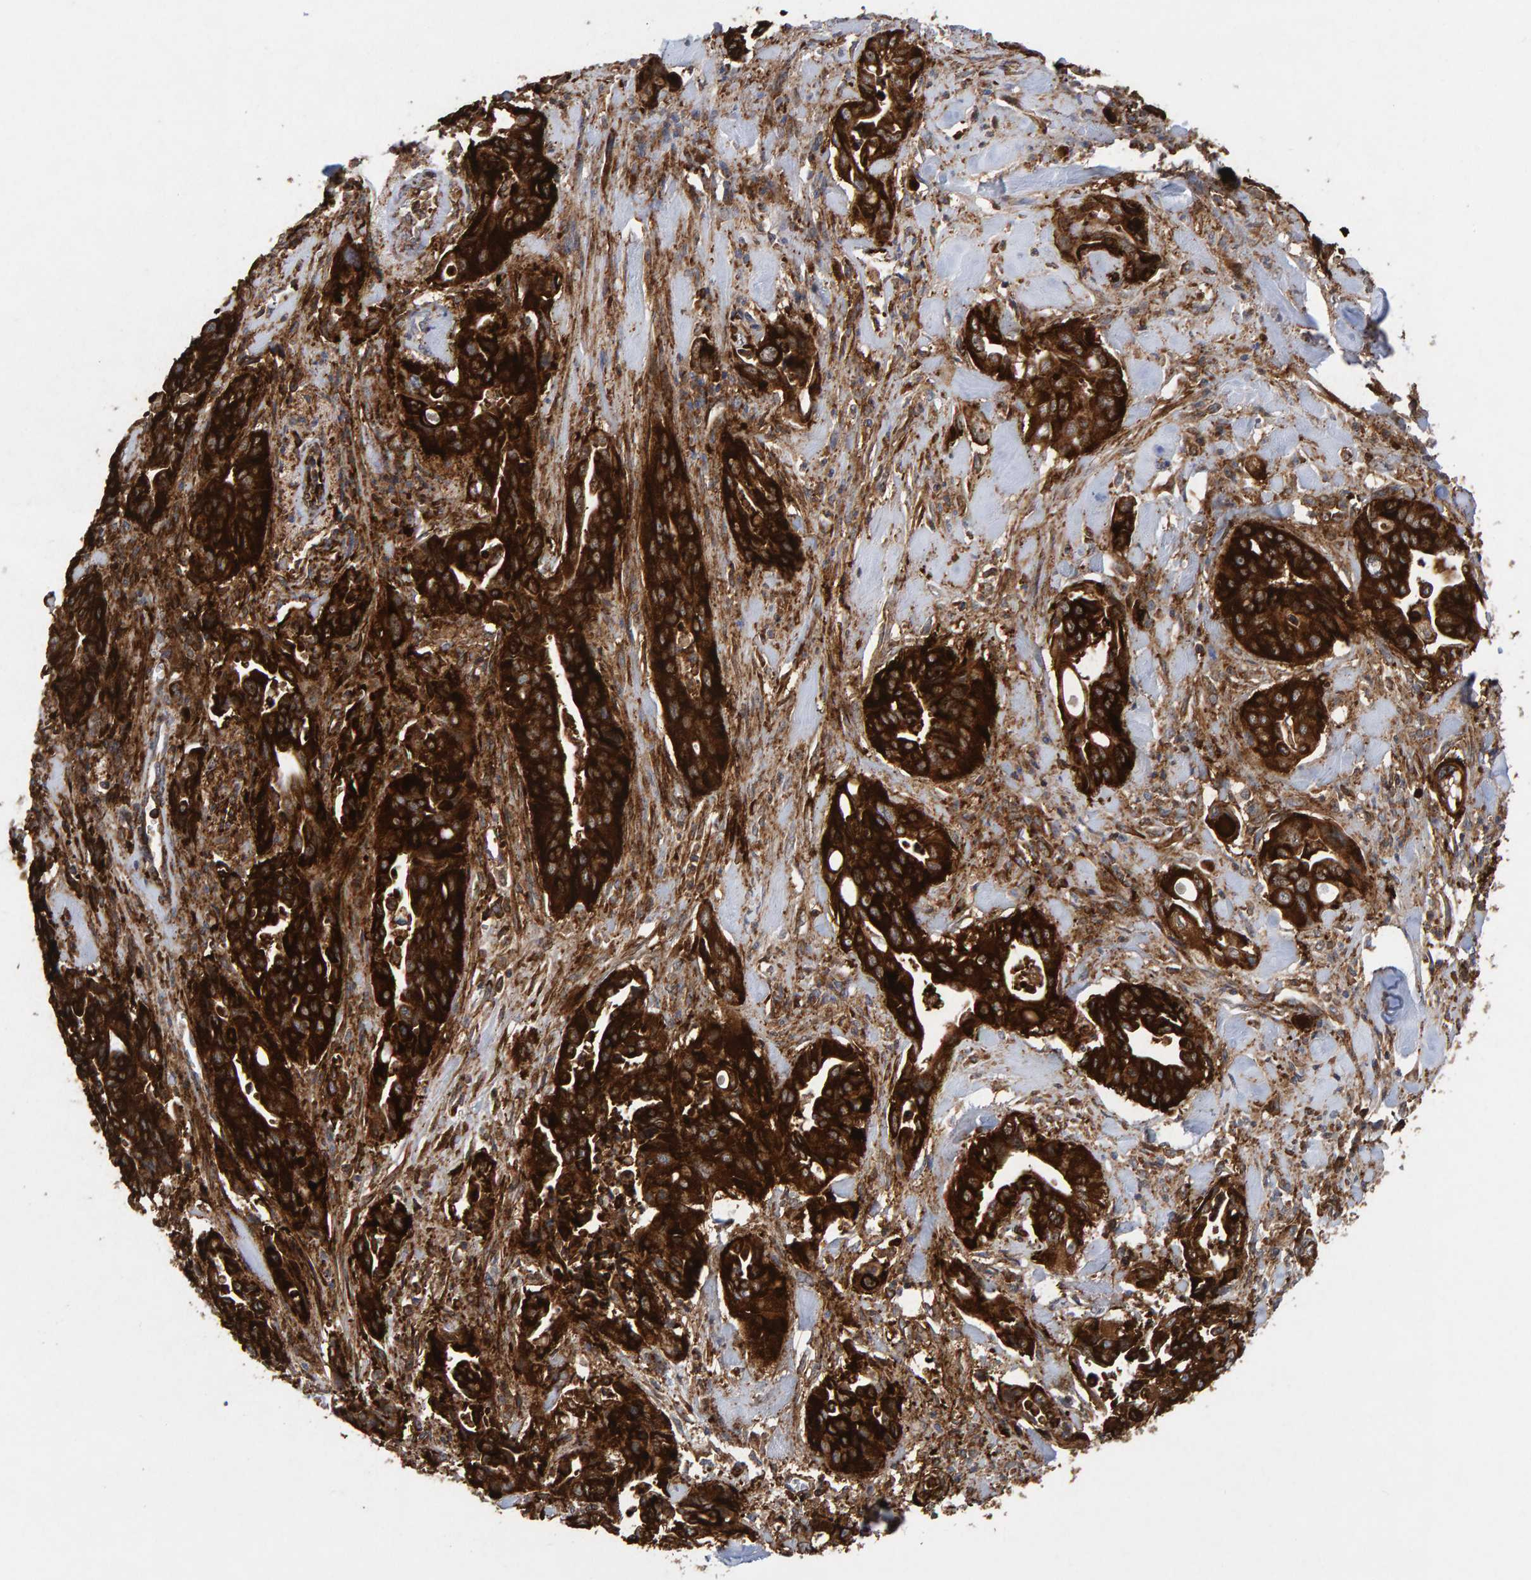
{"staining": {"intensity": "strong", "quantity": ">75%", "location": "cytoplasmic/membranous"}, "tissue": "pancreatic cancer", "cell_type": "Tumor cells", "image_type": "cancer", "snomed": [{"axis": "morphology", "description": "Adenocarcinoma, NOS"}, {"axis": "topography", "description": "Pancreas"}], "caption": "Adenocarcinoma (pancreatic) stained with DAB (3,3'-diaminobenzidine) IHC shows high levels of strong cytoplasmic/membranous positivity in approximately >75% of tumor cells. (IHC, brightfield microscopy, high magnification).", "gene": "MVP", "patient": {"sex": "male", "age": 77}}